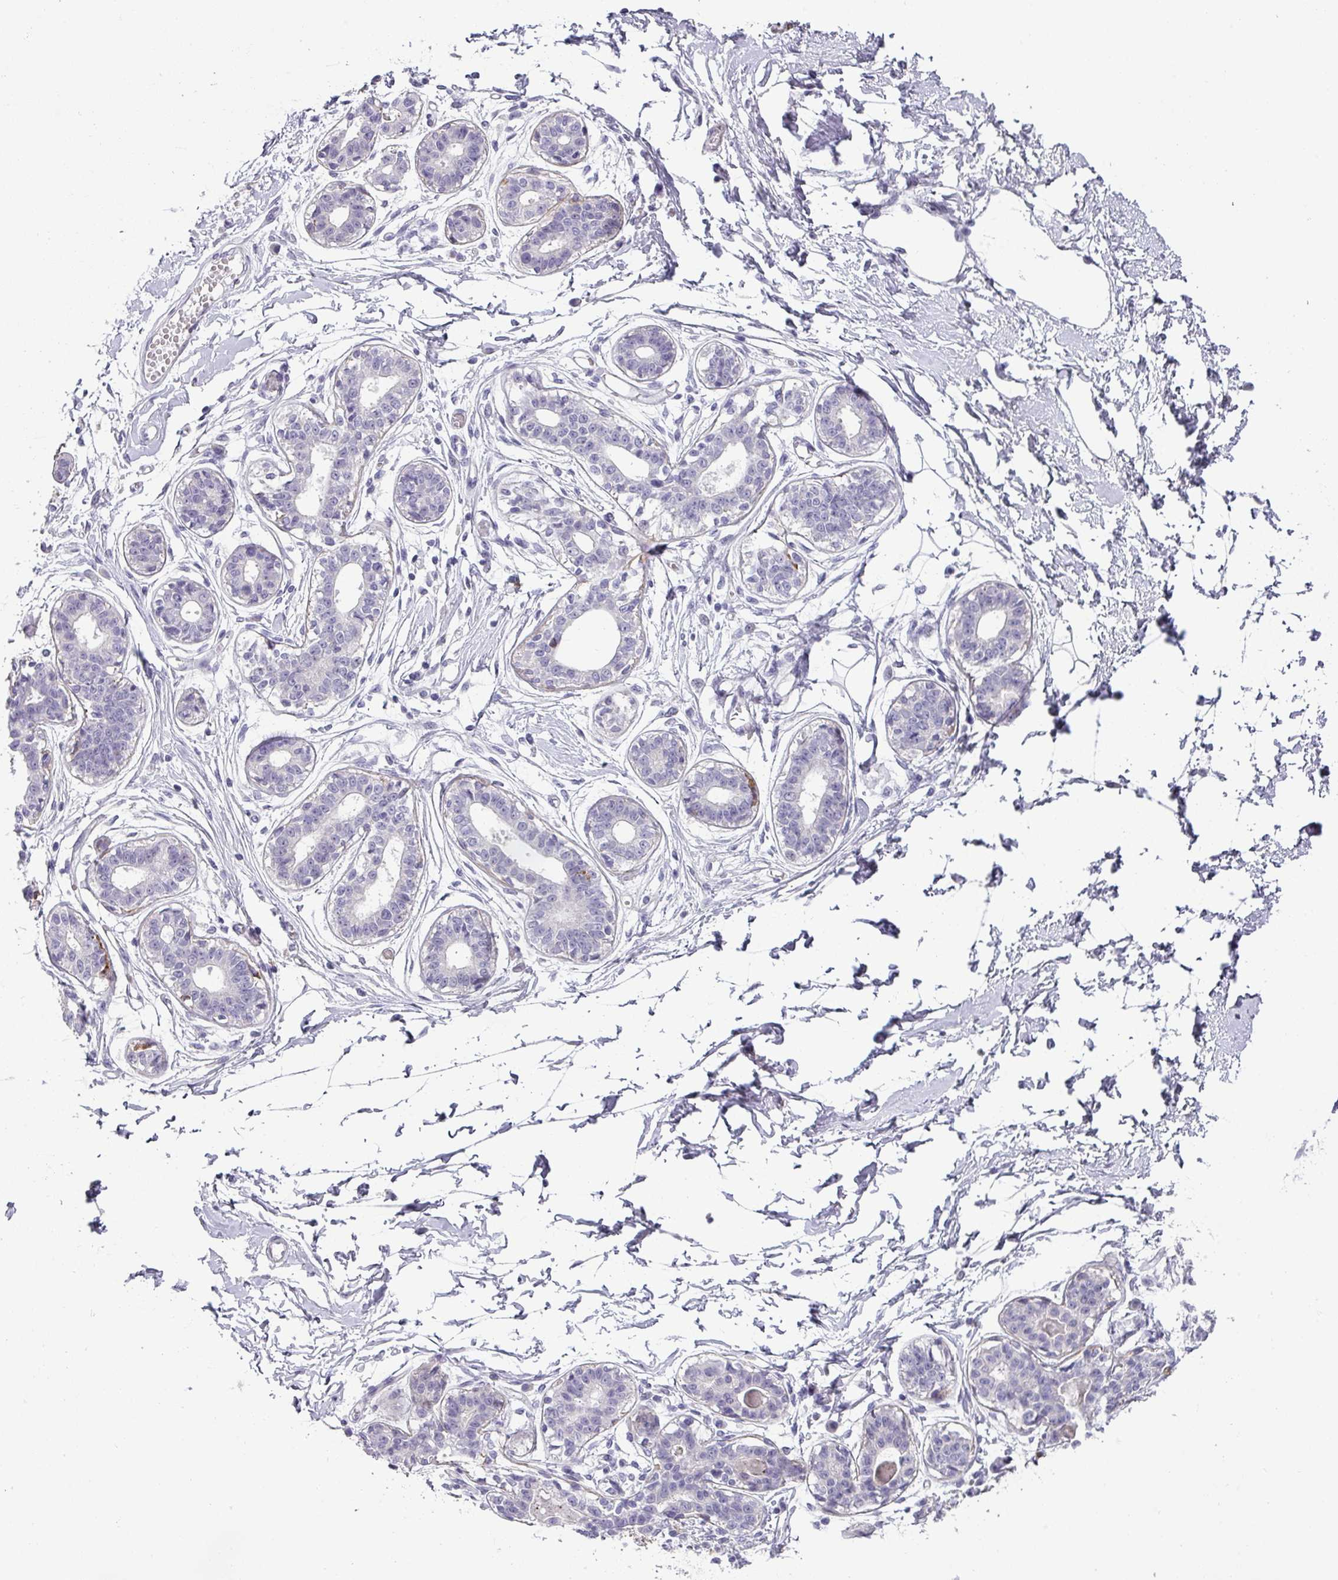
{"staining": {"intensity": "negative", "quantity": "none", "location": "none"}, "tissue": "breast", "cell_type": "Adipocytes", "image_type": "normal", "snomed": [{"axis": "morphology", "description": "Normal tissue, NOS"}, {"axis": "topography", "description": "Breast"}], "caption": "Adipocytes show no significant expression in normal breast. Brightfield microscopy of immunohistochemistry stained with DAB (3,3'-diaminobenzidine) (brown) and hematoxylin (blue), captured at high magnification.", "gene": "BTLA", "patient": {"sex": "female", "age": 45}}